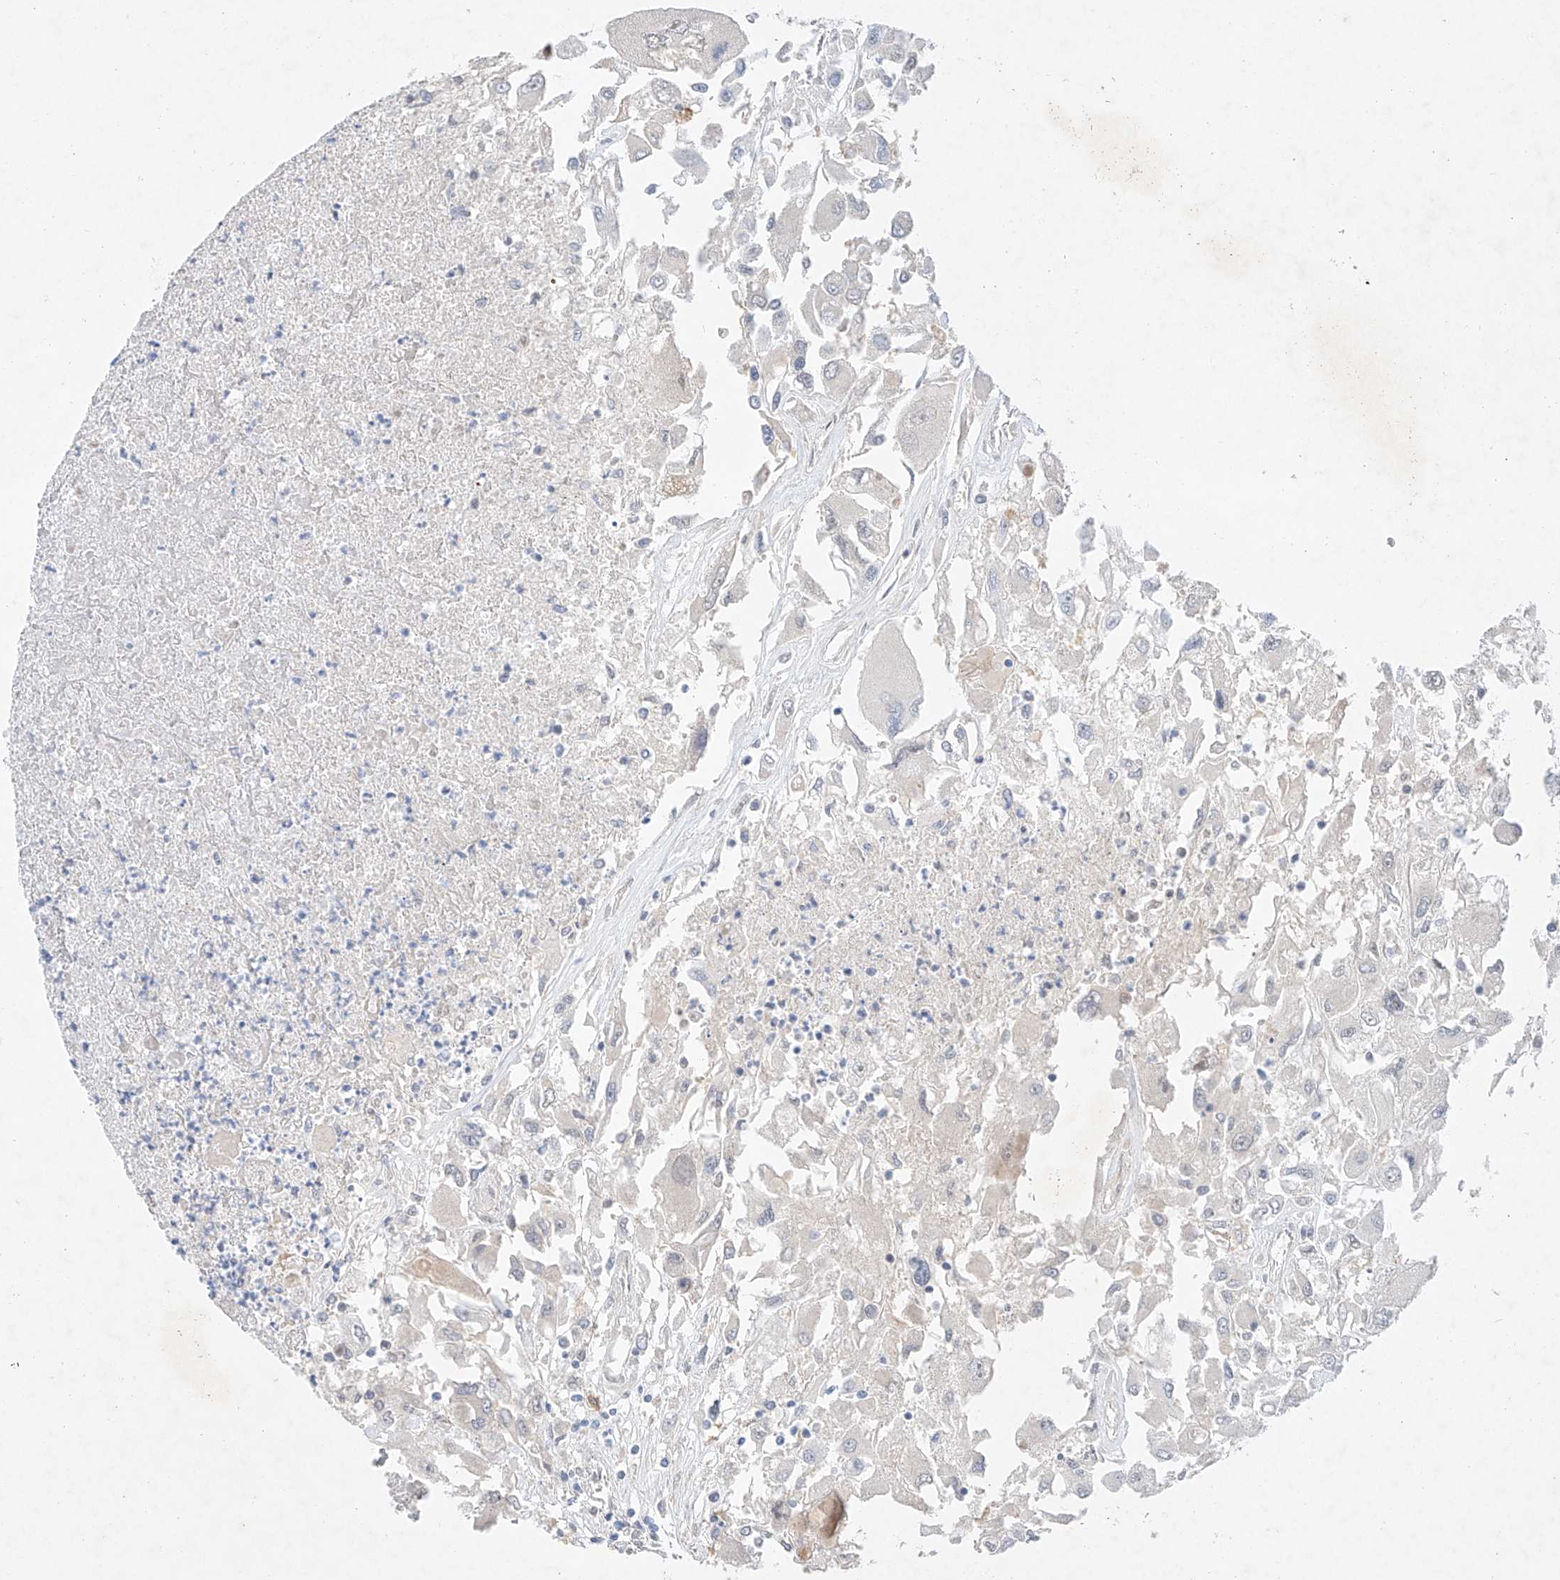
{"staining": {"intensity": "negative", "quantity": "none", "location": "none"}, "tissue": "renal cancer", "cell_type": "Tumor cells", "image_type": "cancer", "snomed": [{"axis": "morphology", "description": "Adenocarcinoma, NOS"}, {"axis": "topography", "description": "Kidney"}], "caption": "Tumor cells are negative for brown protein staining in renal adenocarcinoma. Nuclei are stained in blue.", "gene": "IL22RA2", "patient": {"sex": "female", "age": 52}}